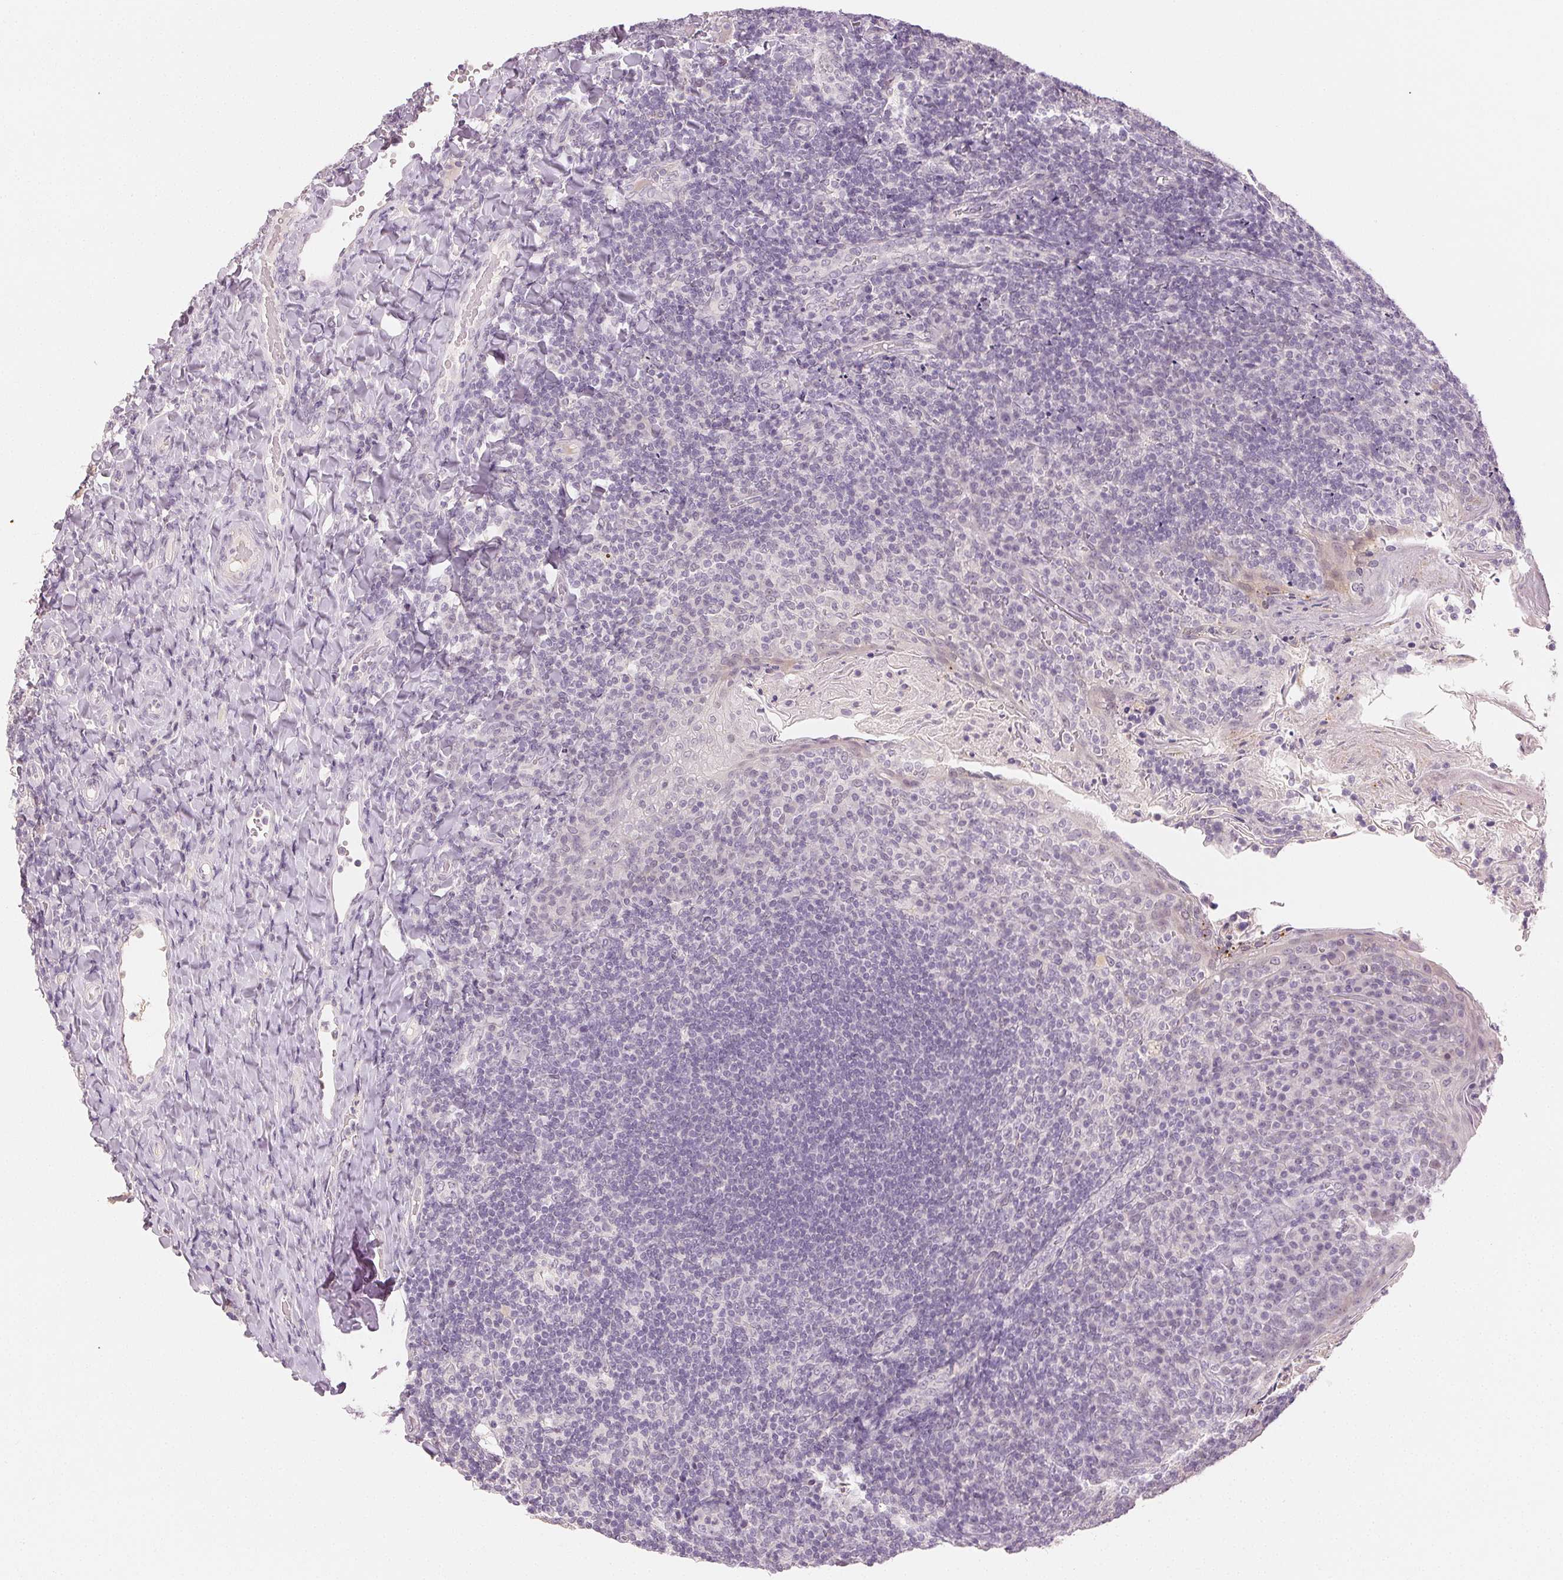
{"staining": {"intensity": "negative", "quantity": "none", "location": "none"}, "tissue": "tonsil", "cell_type": "Germinal center cells", "image_type": "normal", "snomed": [{"axis": "morphology", "description": "Normal tissue, NOS"}, {"axis": "topography", "description": "Tonsil"}], "caption": "Germinal center cells are negative for brown protein staining in benign tonsil. (DAB immunohistochemistry visualized using brightfield microscopy, high magnification).", "gene": "MAP1LC3A", "patient": {"sex": "female", "age": 10}}